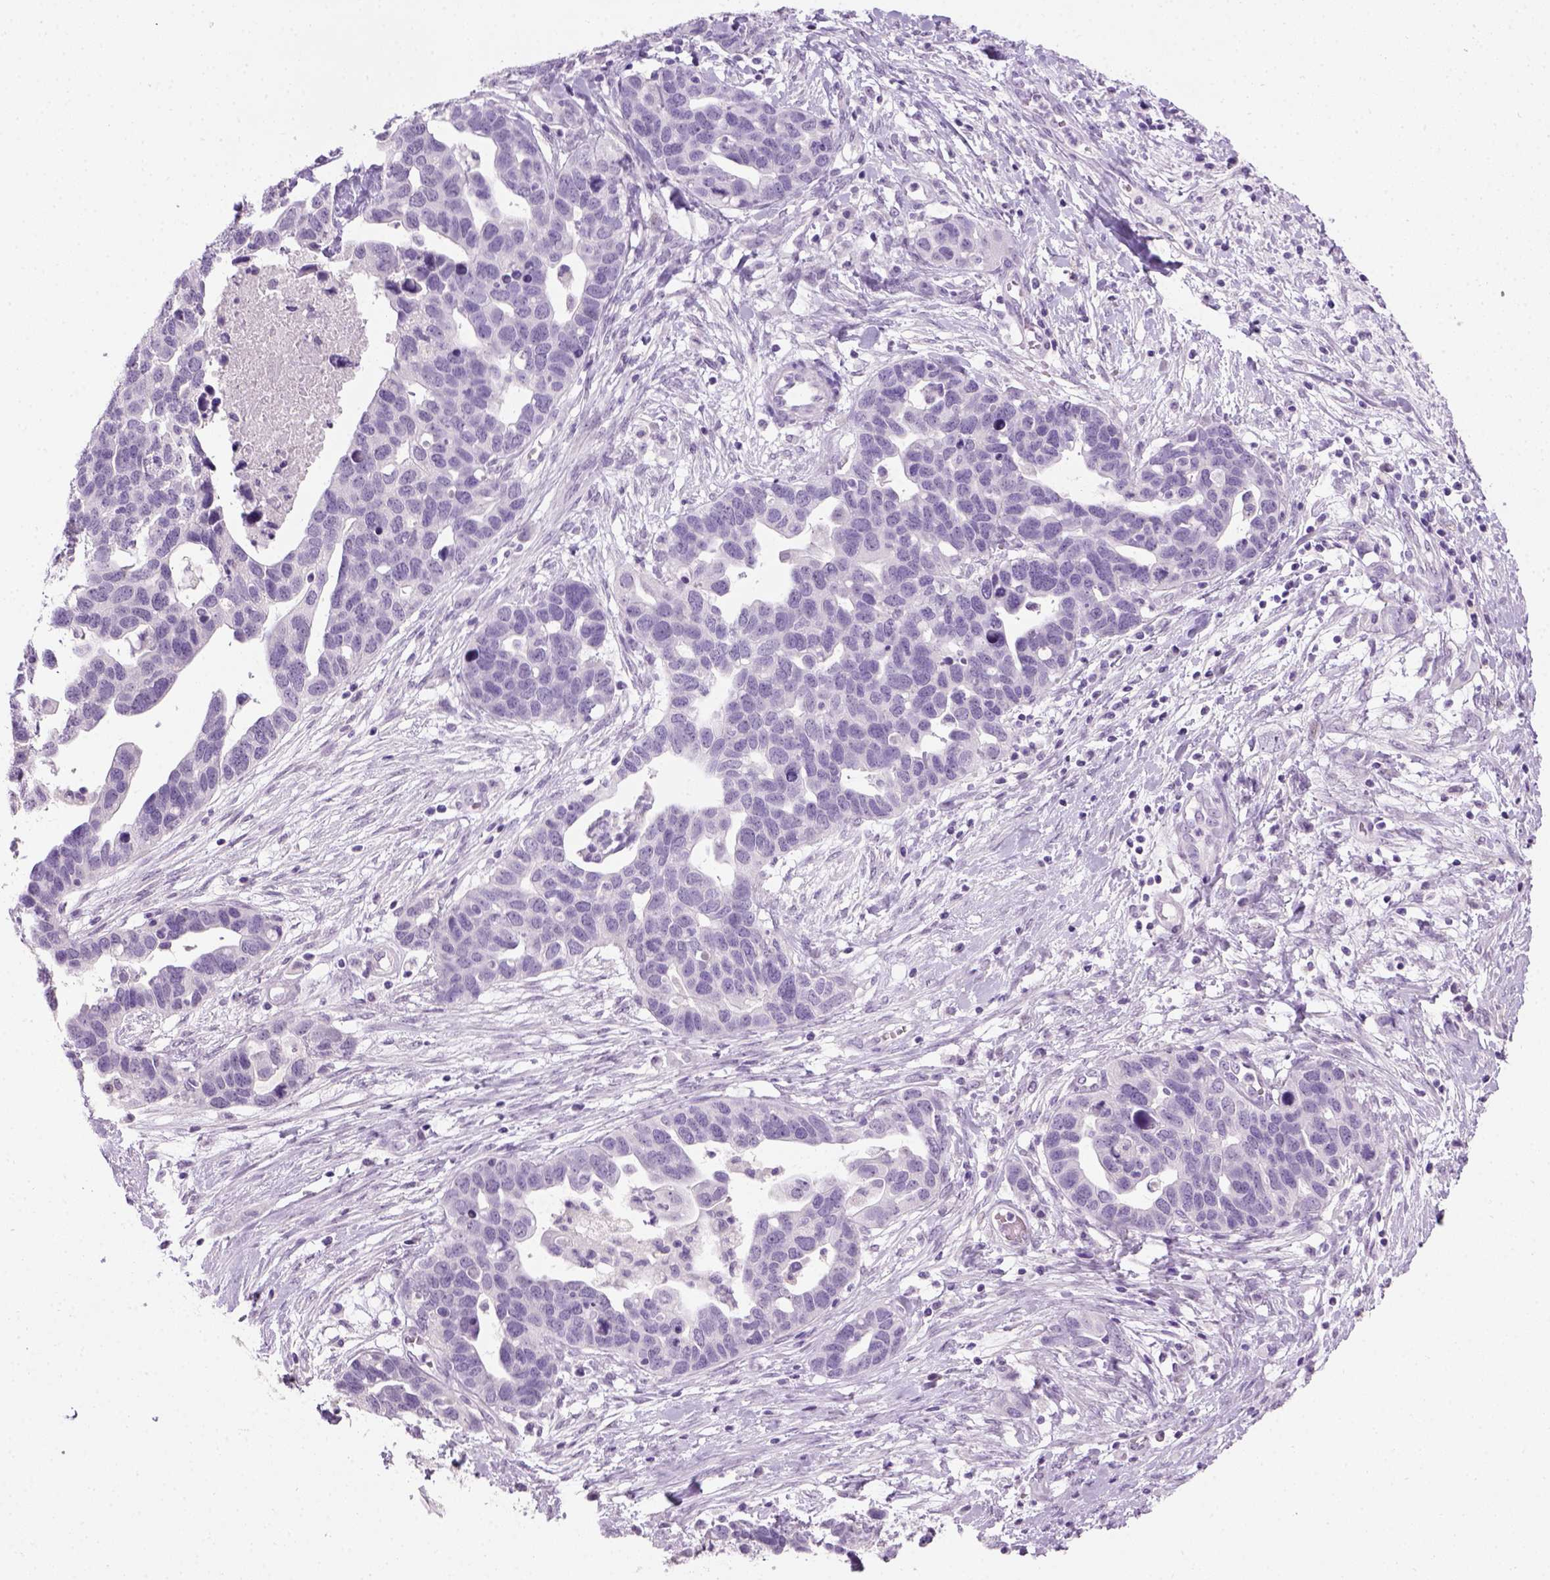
{"staining": {"intensity": "negative", "quantity": "none", "location": "none"}, "tissue": "ovarian cancer", "cell_type": "Tumor cells", "image_type": "cancer", "snomed": [{"axis": "morphology", "description": "Cystadenocarcinoma, serous, NOS"}, {"axis": "topography", "description": "Ovary"}], "caption": "High power microscopy image of an IHC photomicrograph of serous cystadenocarcinoma (ovarian), revealing no significant staining in tumor cells.", "gene": "GABRB2", "patient": {"sex": "female", "age": 54}}